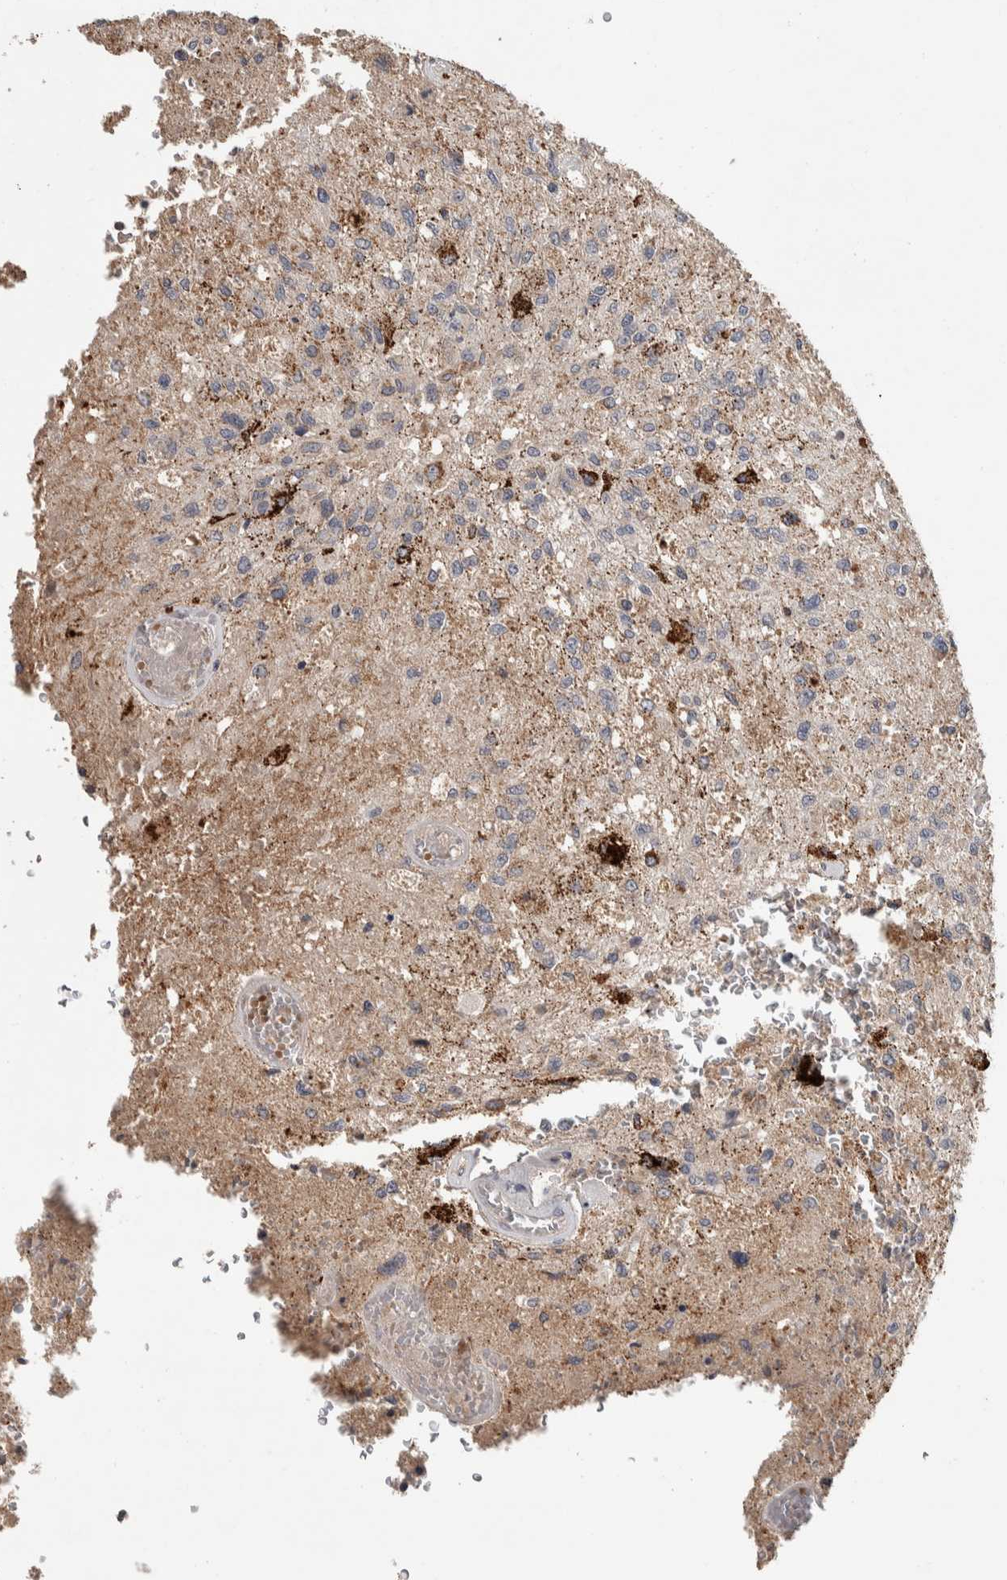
{"staining": {"intensity": "weak", "quantity": "<25%", "location": "cytoplasmic/membranous"}, "tissue": "glioma", "cell_type": "Tumor cells", "image_type": "cancer", "snomed": [{"axis": "morphology", "description": "Normal tissue, NOS"}, {"axis": "morphology", "description": "Glioma, malignant, High grade"}, {"axis": "topography", "description": "Cerebral cortex"}], "caption": "Photomicrograph shows no protein positivity in tumor cells of malignant glioma (high-grade) tissue.", "gene": "CHRM3", "patient": {"sex": "male", "age": 77}}